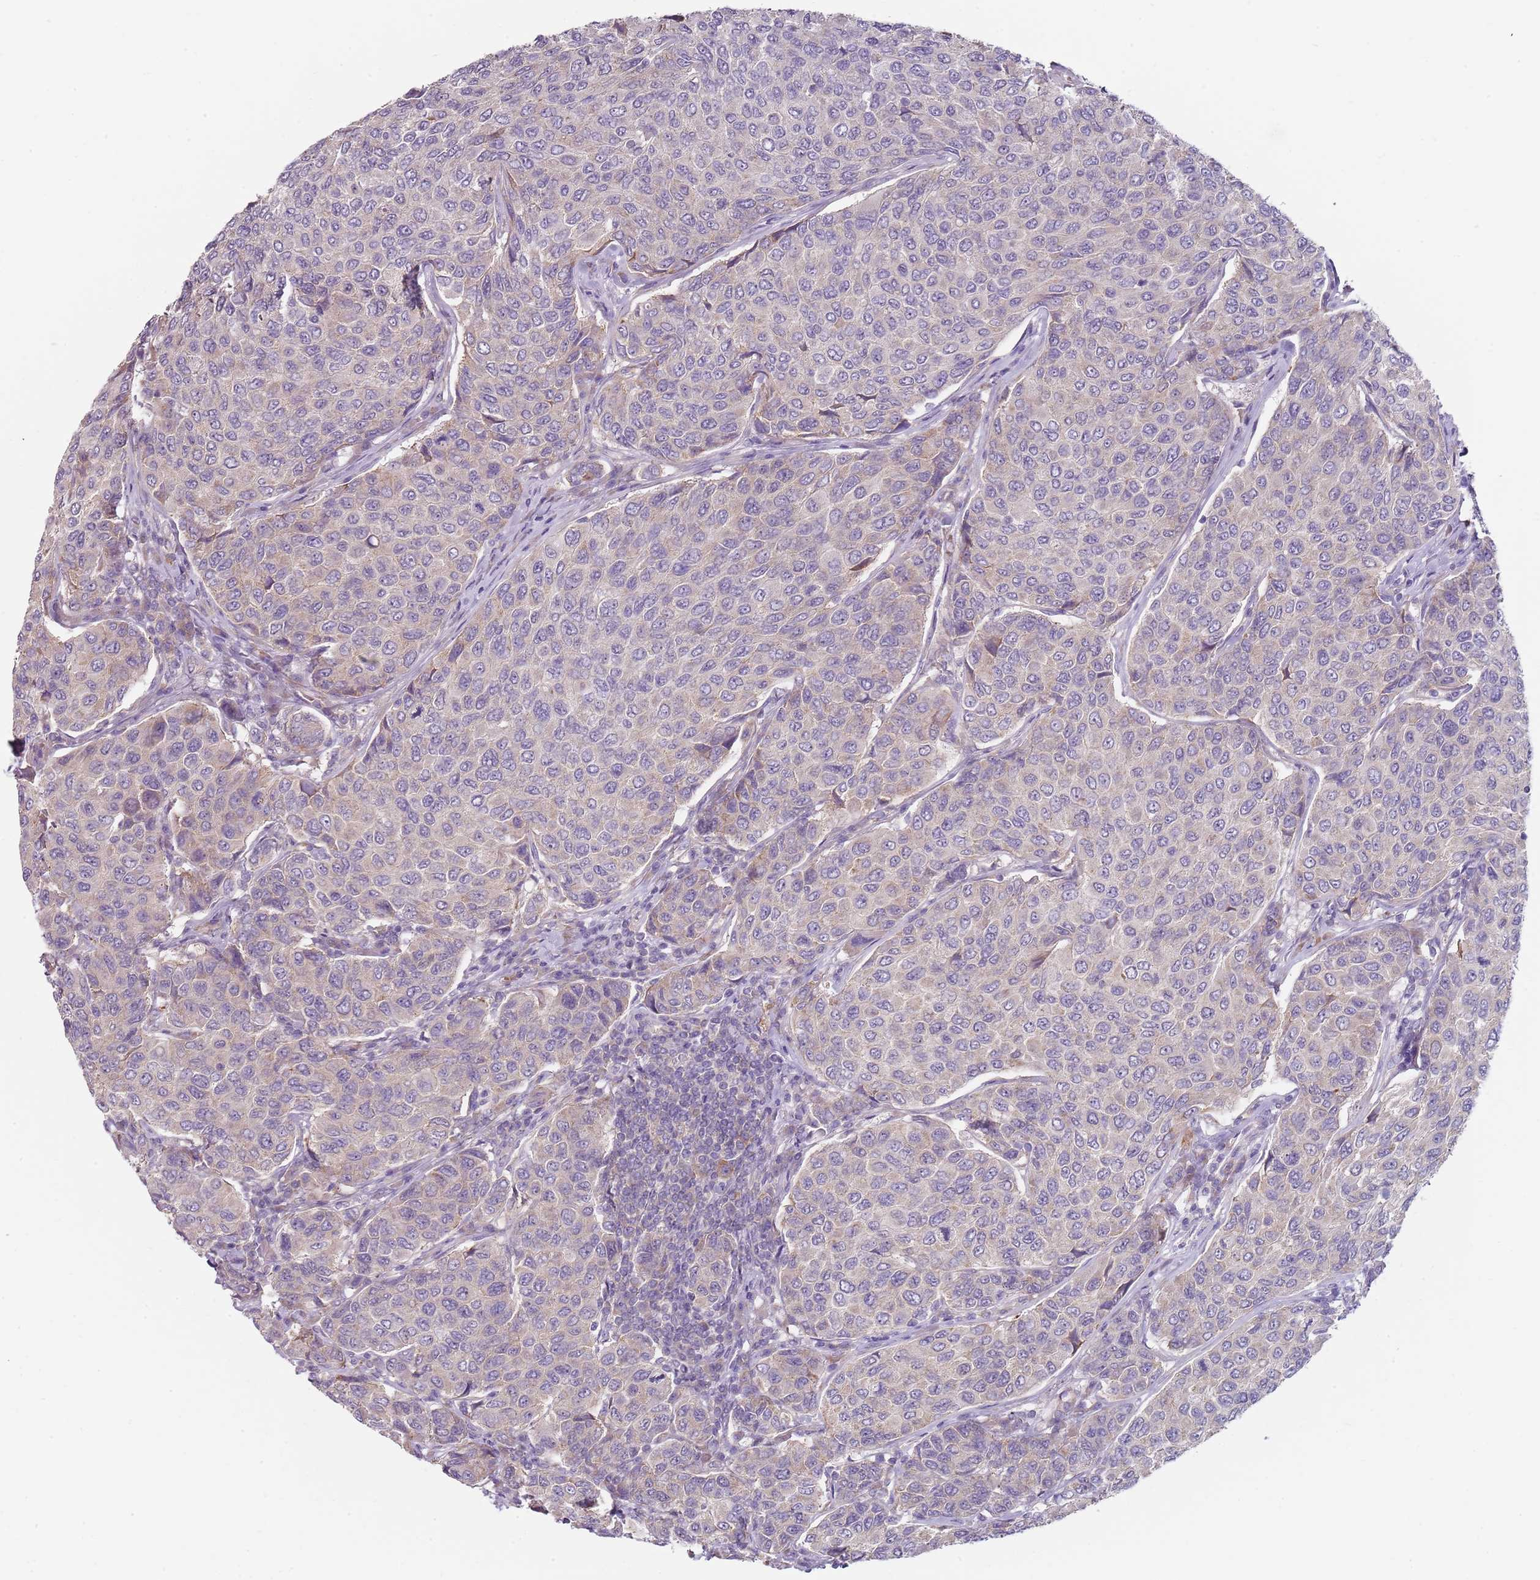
{"staining": {"intensity": "negative", "quantity": "none", "location": "none"}, "tissue": "breast cancer", "cell_type": "Tumor cells", "image_type": "cancer", "snomed": [{"axis": "morphology", "description": "Duct carcinoma"}, {"axis": "topography", "description": "Breast"}], "caption": "High power microscopy micrograph of an immunohistochemistry image of breast cancer, revealing no significant staining in tumor cells.", "gene": "SLC26A6", "patient": {"sex": "female", "age": 55}}